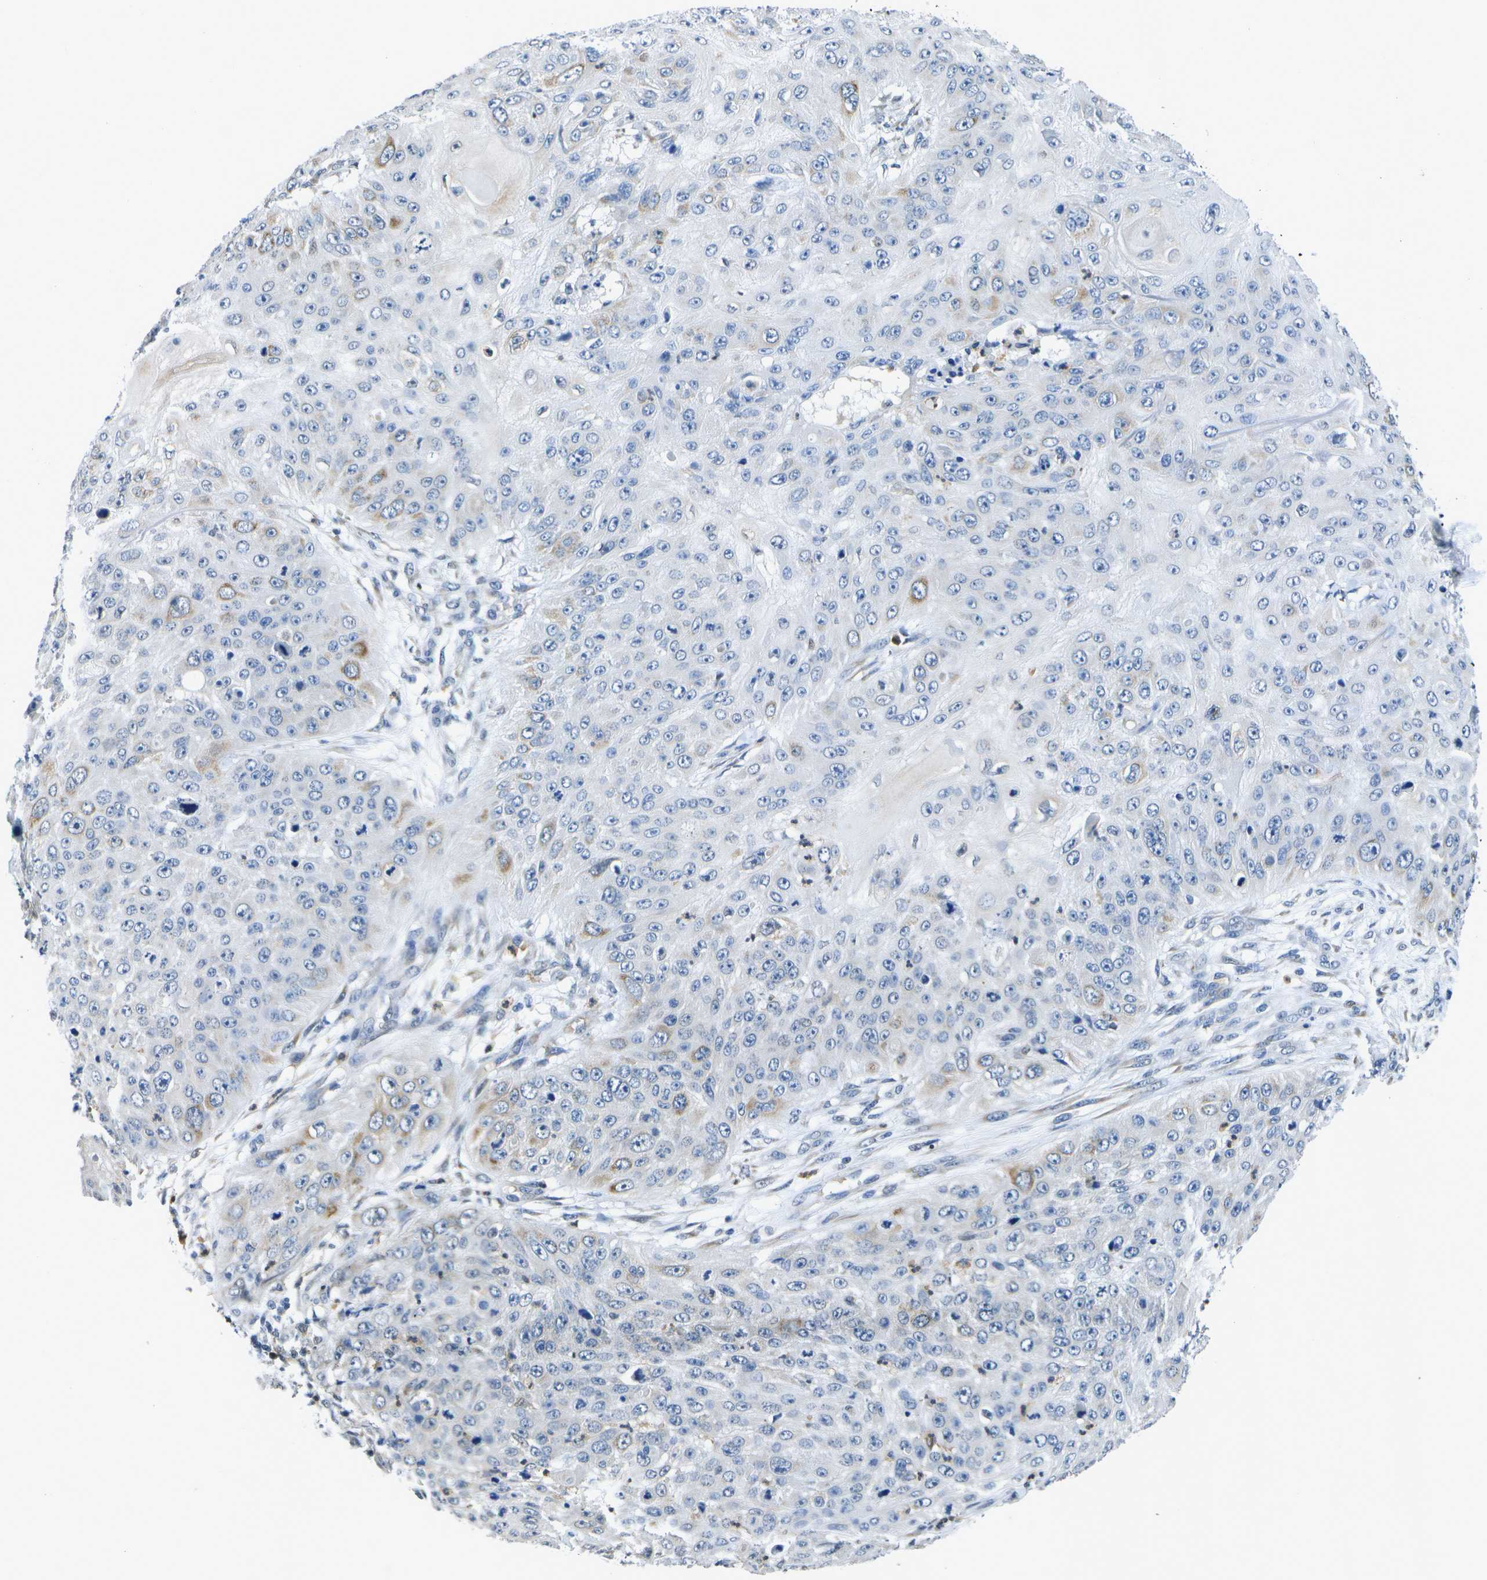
{"staining": {"intensity": "negative", "quantity": "none", "location": "none"}, "tissue": "skin cancer", "cell_type": "Tumor cells", "image_type": "cancer", "snomed": [{"axis": "morphology", "description": "Squamous cell carcinoma, NOS"}, {"axis": "topography", "description": "Skin"}], "caption": "Immunohistochemistry (IHC) of human skin cancer demonstrates no expression in tumor cells.", "gene": "DSE", "patient": {"sex": "female", "age": 80}}